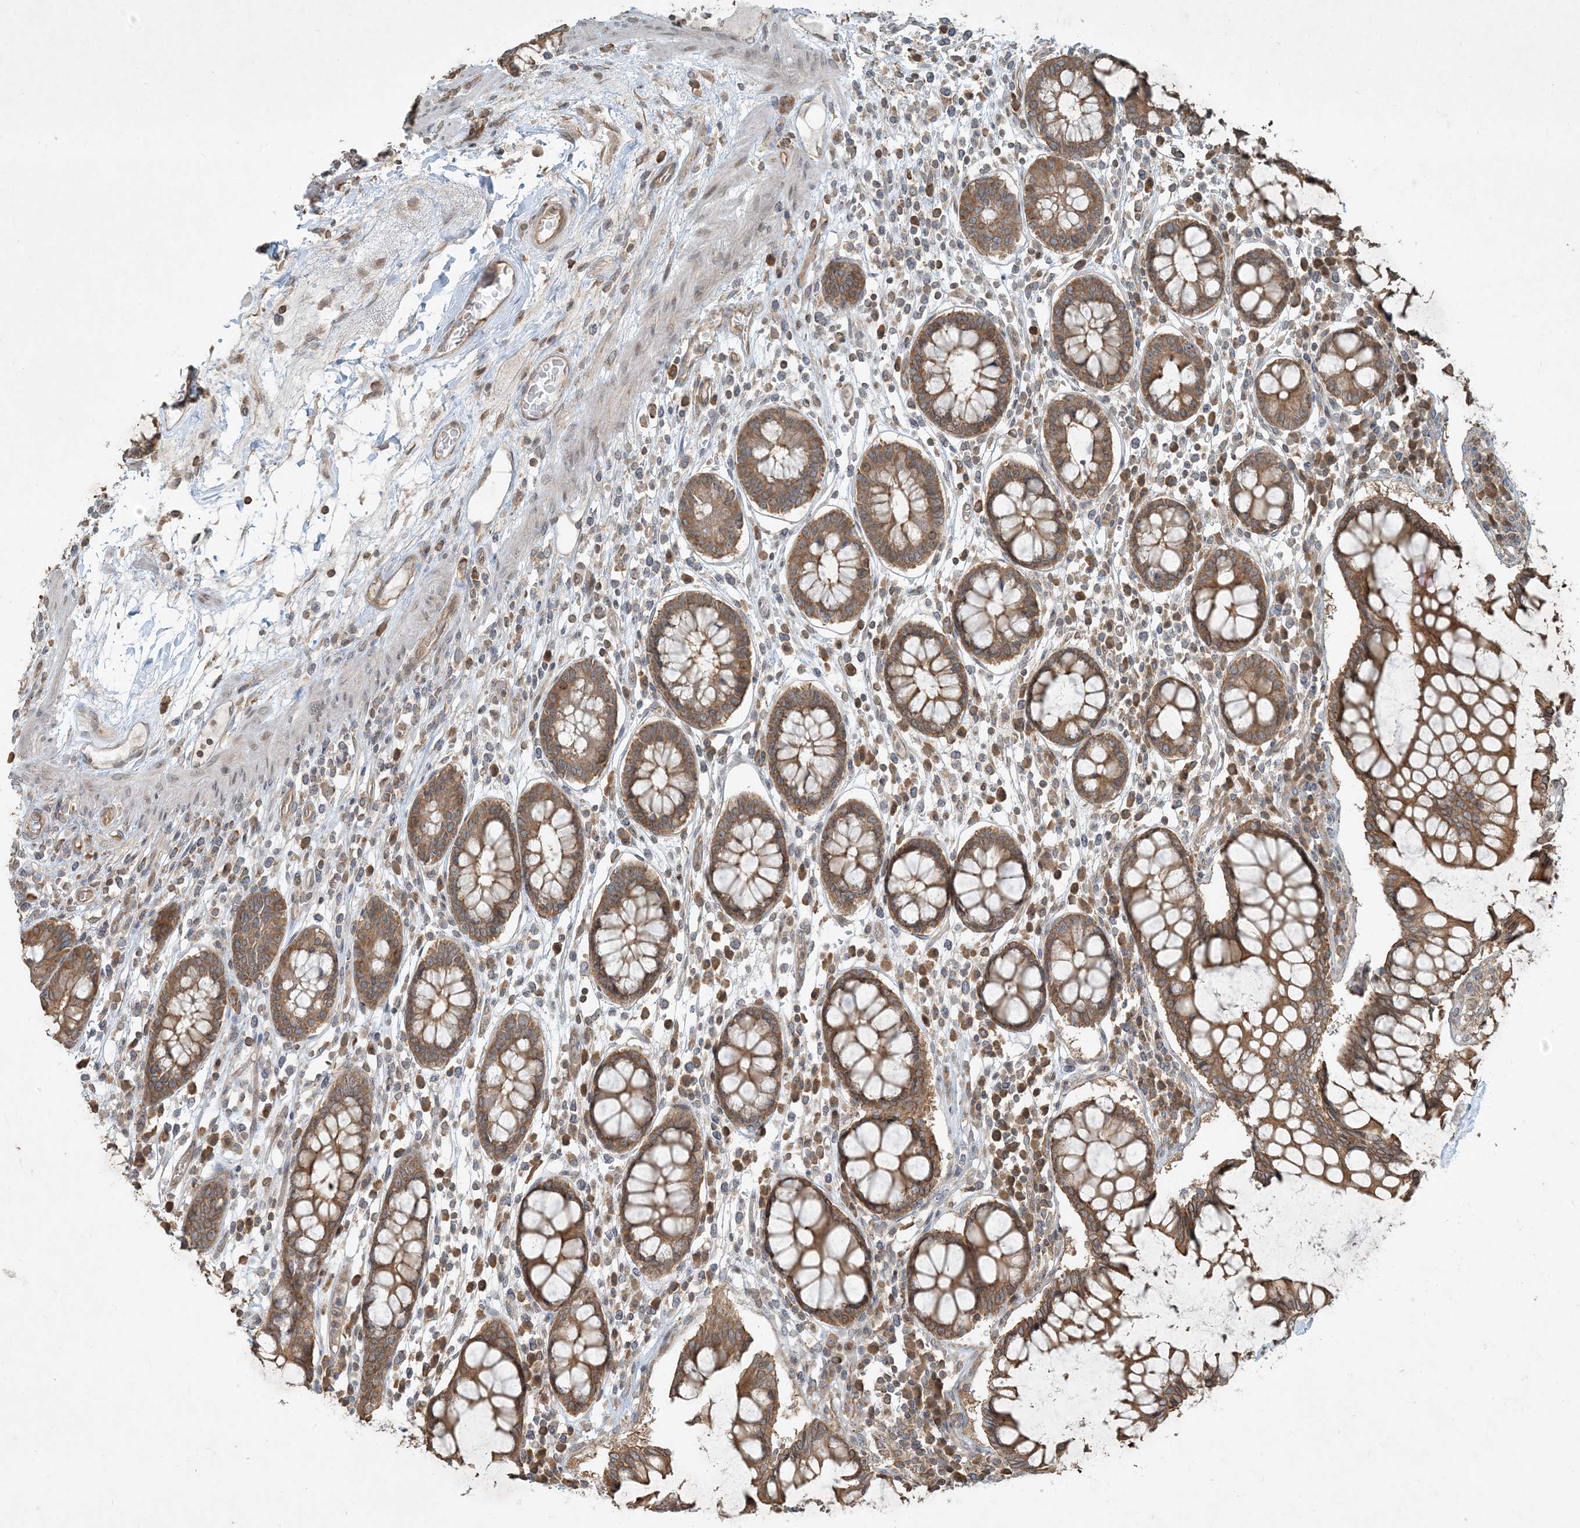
{"staining": {"intensity": "moderate", "quantity": "25%-75%", "location": "cytoplasmic/membranous"}, "tissue": "colon", "cell_type": "Endothelial cells", "image_type": "normal", "snomed": [{"axis": "morphology", "description": "Normal tissue, NOS"}, {"axis": "topography", "description": "Colon"}], "caption": "High-magnification brightfield microscopy of normal colon stained with DAB (3,3'-diaminobenzidine) (brown) and counterstained with hematoxylin (blue). endothelial cells exhibit moderate cytoplasmic/membranous positivity is present in approximately25%-75% of cells.", "gene": "COMMD8", "patient": {"sex": "female", "age": 79}}